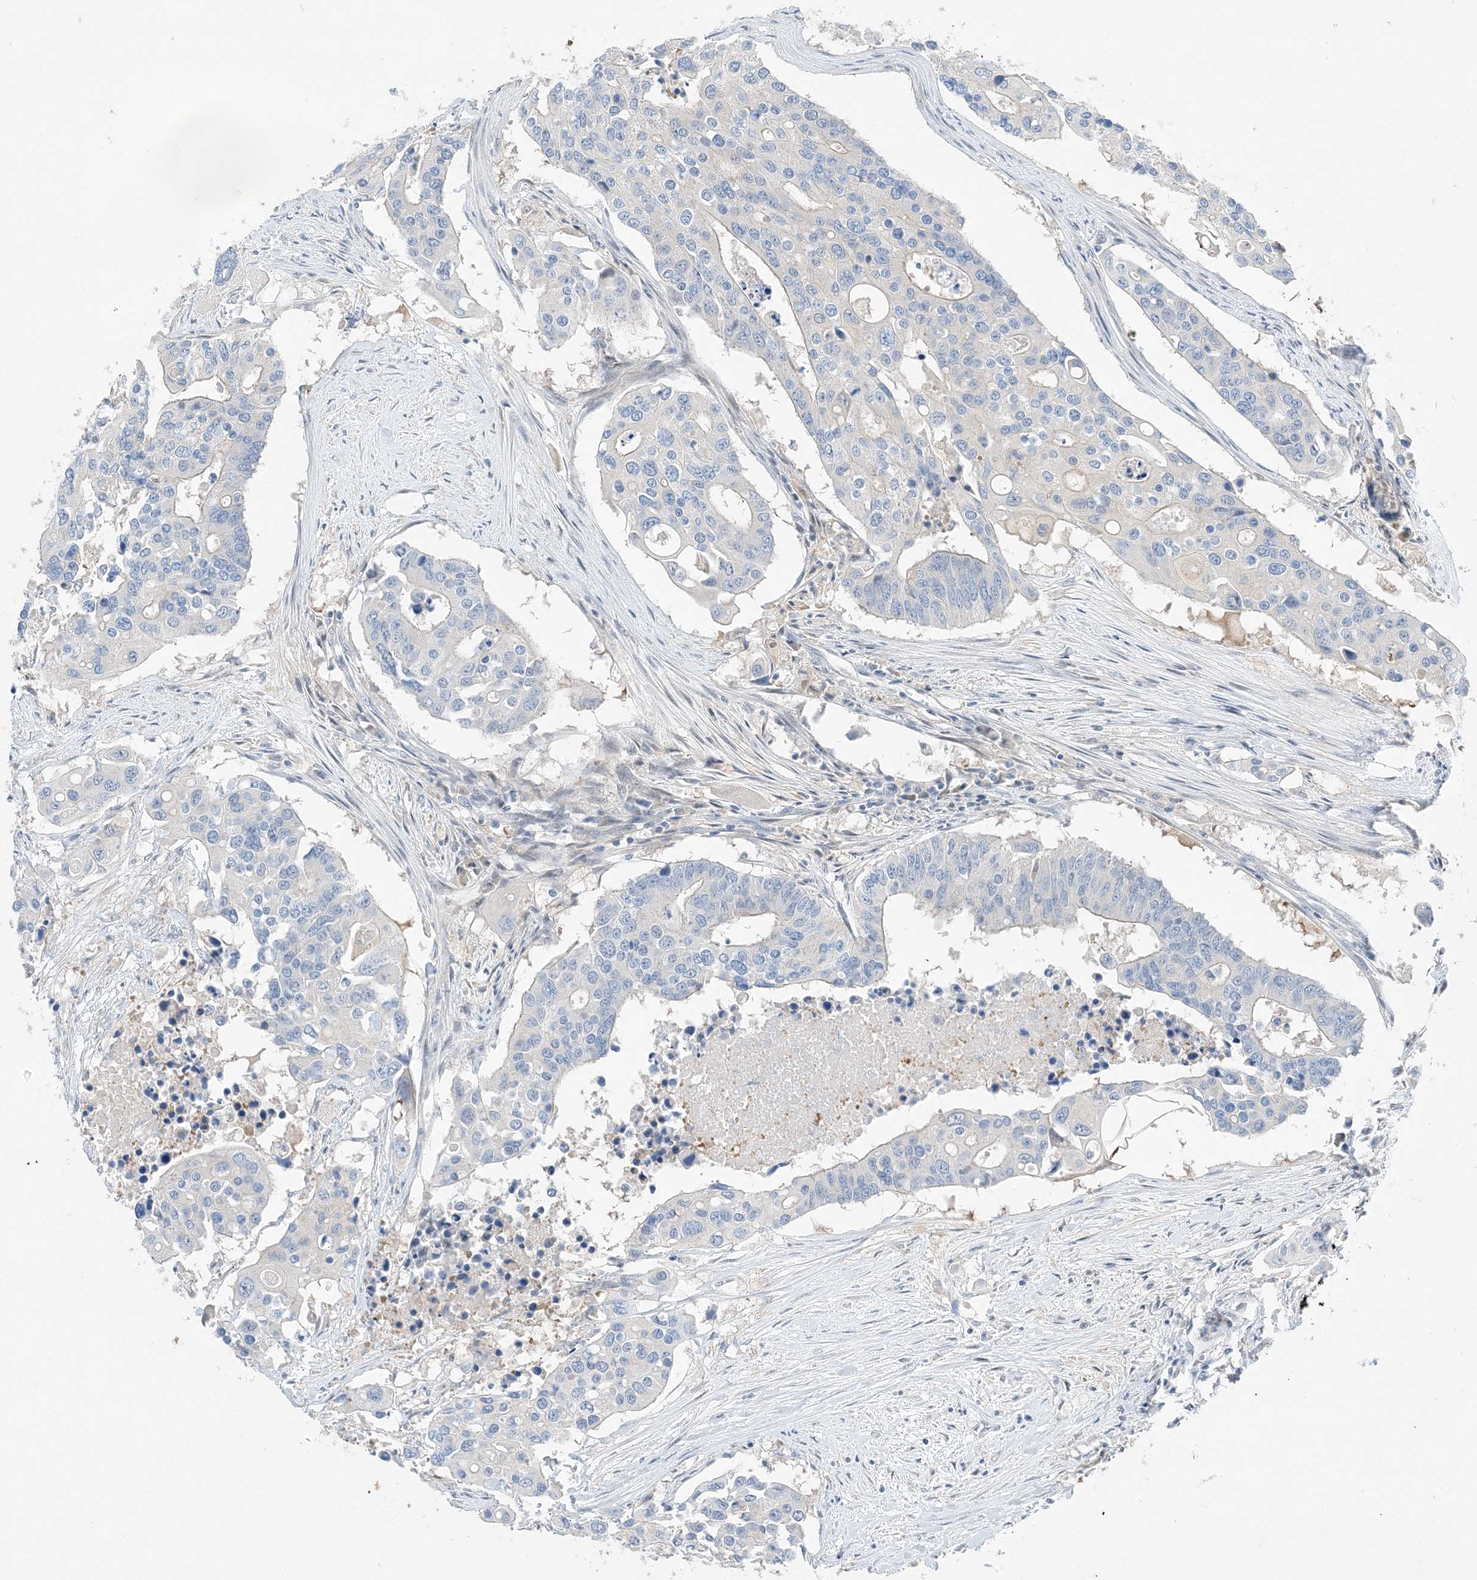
{"staining": {"intensity": "negative", "quantity": "none", "location": "none"}, "tissue": "colorectal cancer", "cell_type": "Tumor cells", "image_type": "cancer", "snomed": [{"axis": "morphology", "description": "Adenocarcinoma, NOS"}, {"axis": "topography", "description": "Colon"}], "caption": "IHC histopathology image of neoplastic tissue: human colorectal cancer (adenocarcinoma) stained with DAB (3,3'-diaminobenzidine) demonstrates no significant protein expression in tumor cells.", "gene": "KIFBP", "patient": {"sex": "male", "age": 77}}